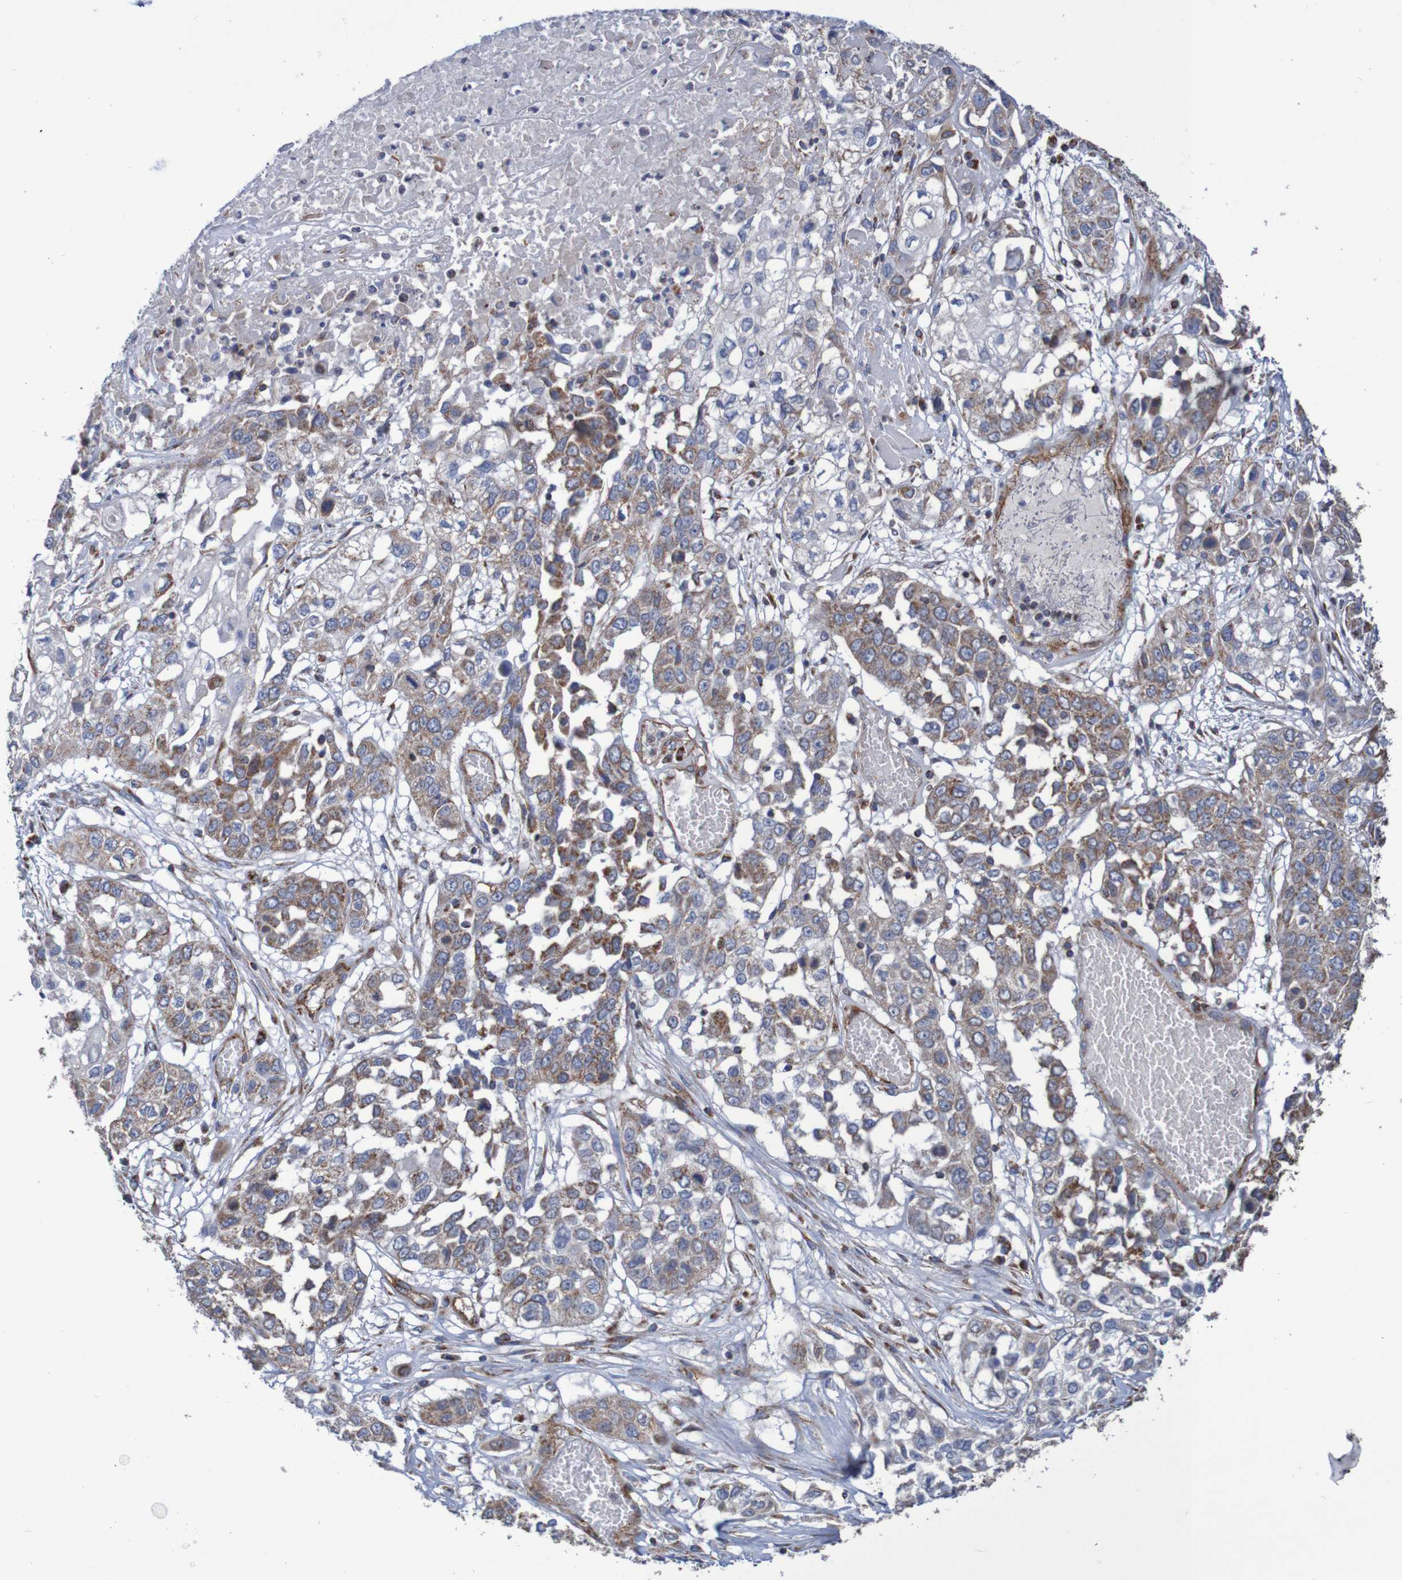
{"staining": {"intensity": "moderate", "quantity": ">75%", "location": "cytoplasmic/membranous"}, "tissue": "lung cancer", "cell_type": "Tumor cells", "image_type": "cancer", "snomed": [{"axis": "morphology", "description": "Squamous cell carcinoma, NOS"}, {"axis": "topography", "description": "Lung"}], "caption": "Immunohistochemical staining of human lung cancer (squamous cell carcinoma) shows medium levels of moderate cytoplasmic/membranous protein staining in about >75% of tumor cells.", "gene": "MMEL1", "patient": {"sex": "male", "age": 71}}